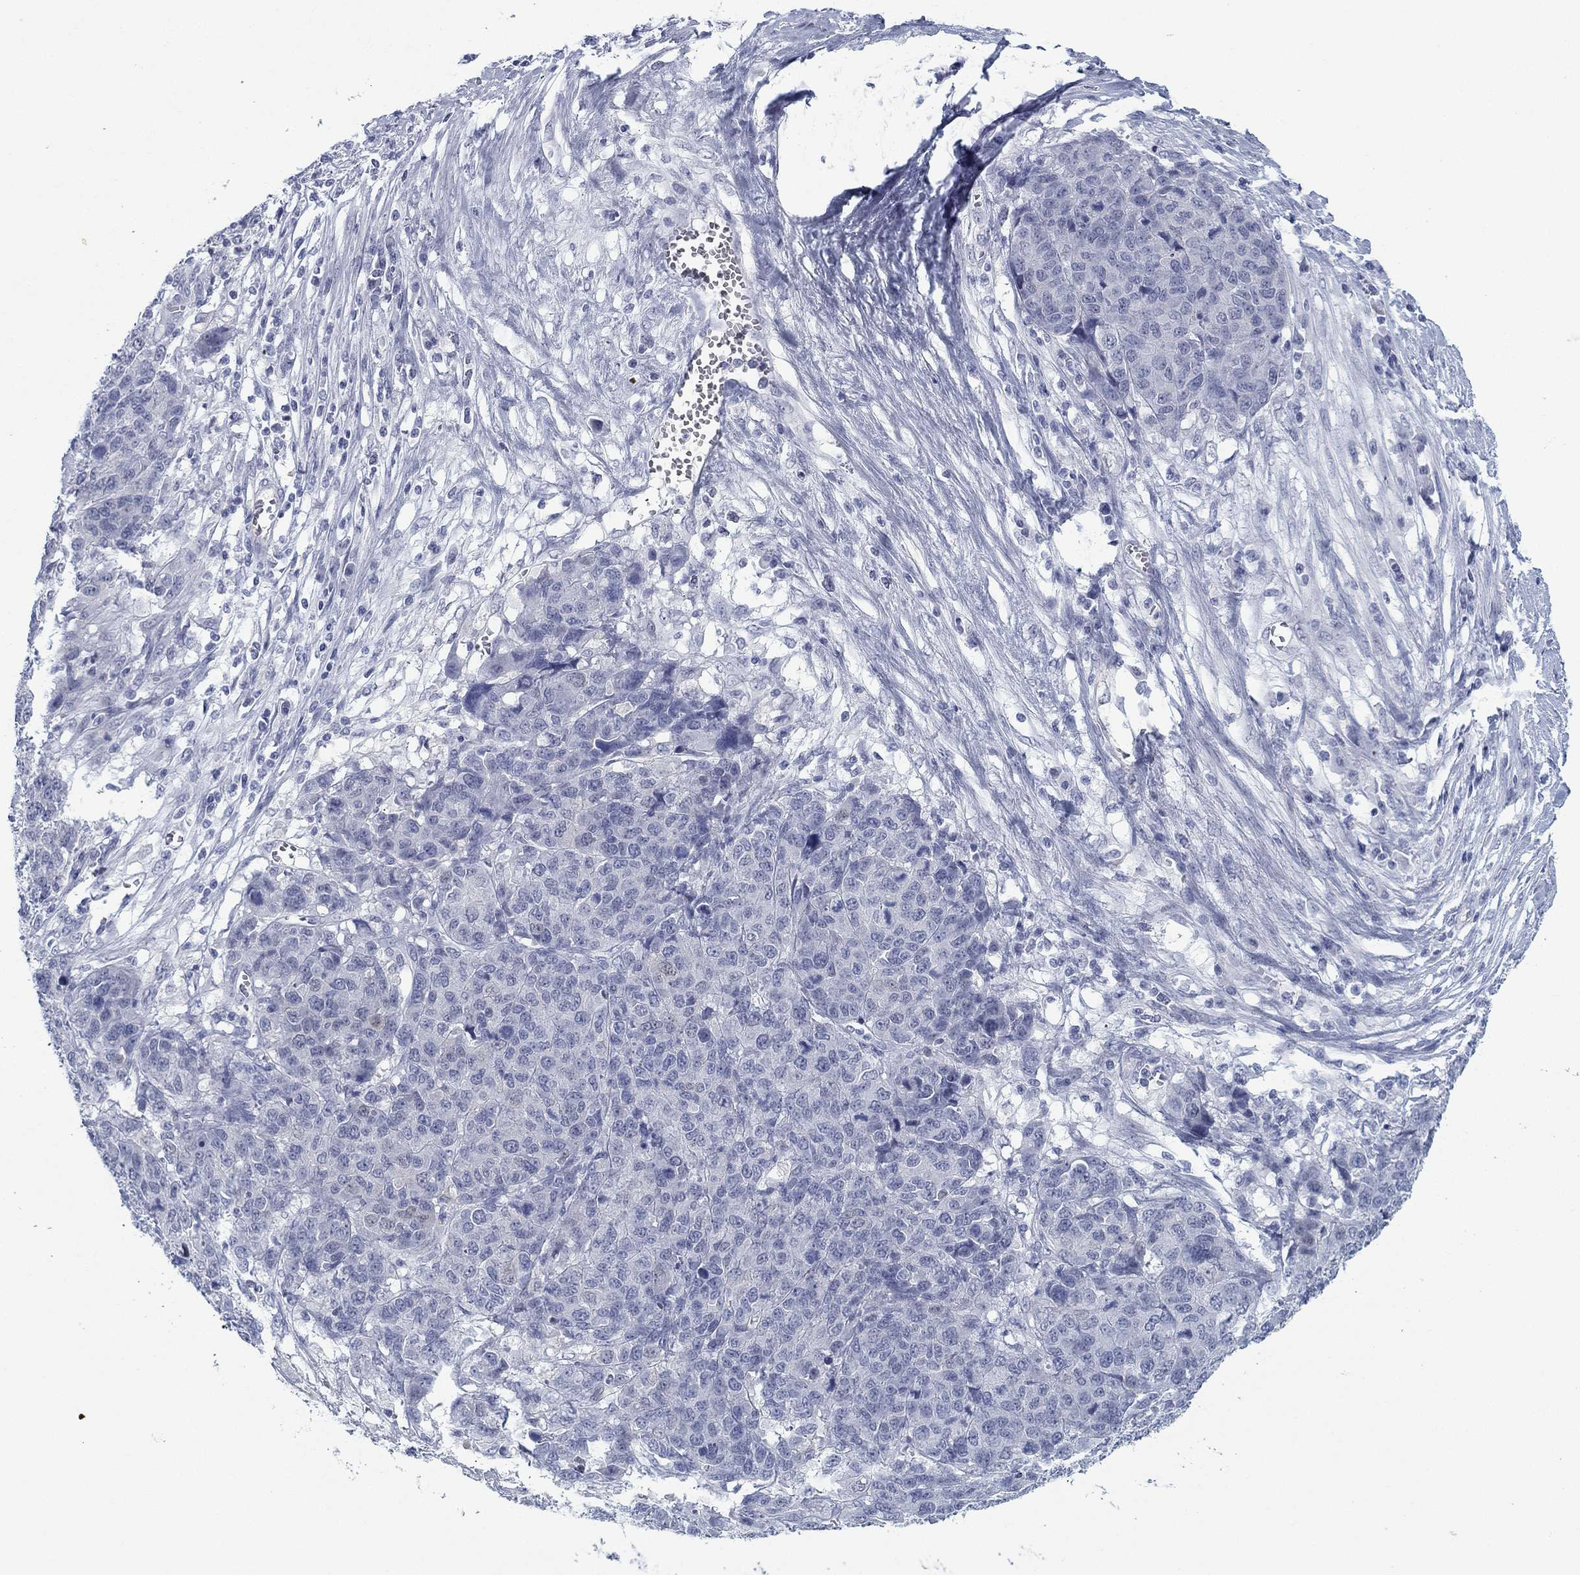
{"staining": {"intensity": "negative", "quantity": "none", "location": "none"}, "tissue": "ovarian cancer", "cell_type": "Tumor cells", "image_type": "cancer", "snomed": [{"axis": "morphology", "description": "Cystadenocarcinoma, serous, NOS"}, {"axis": "topography", "description": "Ovary"}], "caption": "The image reveals no staining of tumor cells in ovarian cancer.", "gene": "DNAL1", "patient": {"sex": "female", "age": 87}}